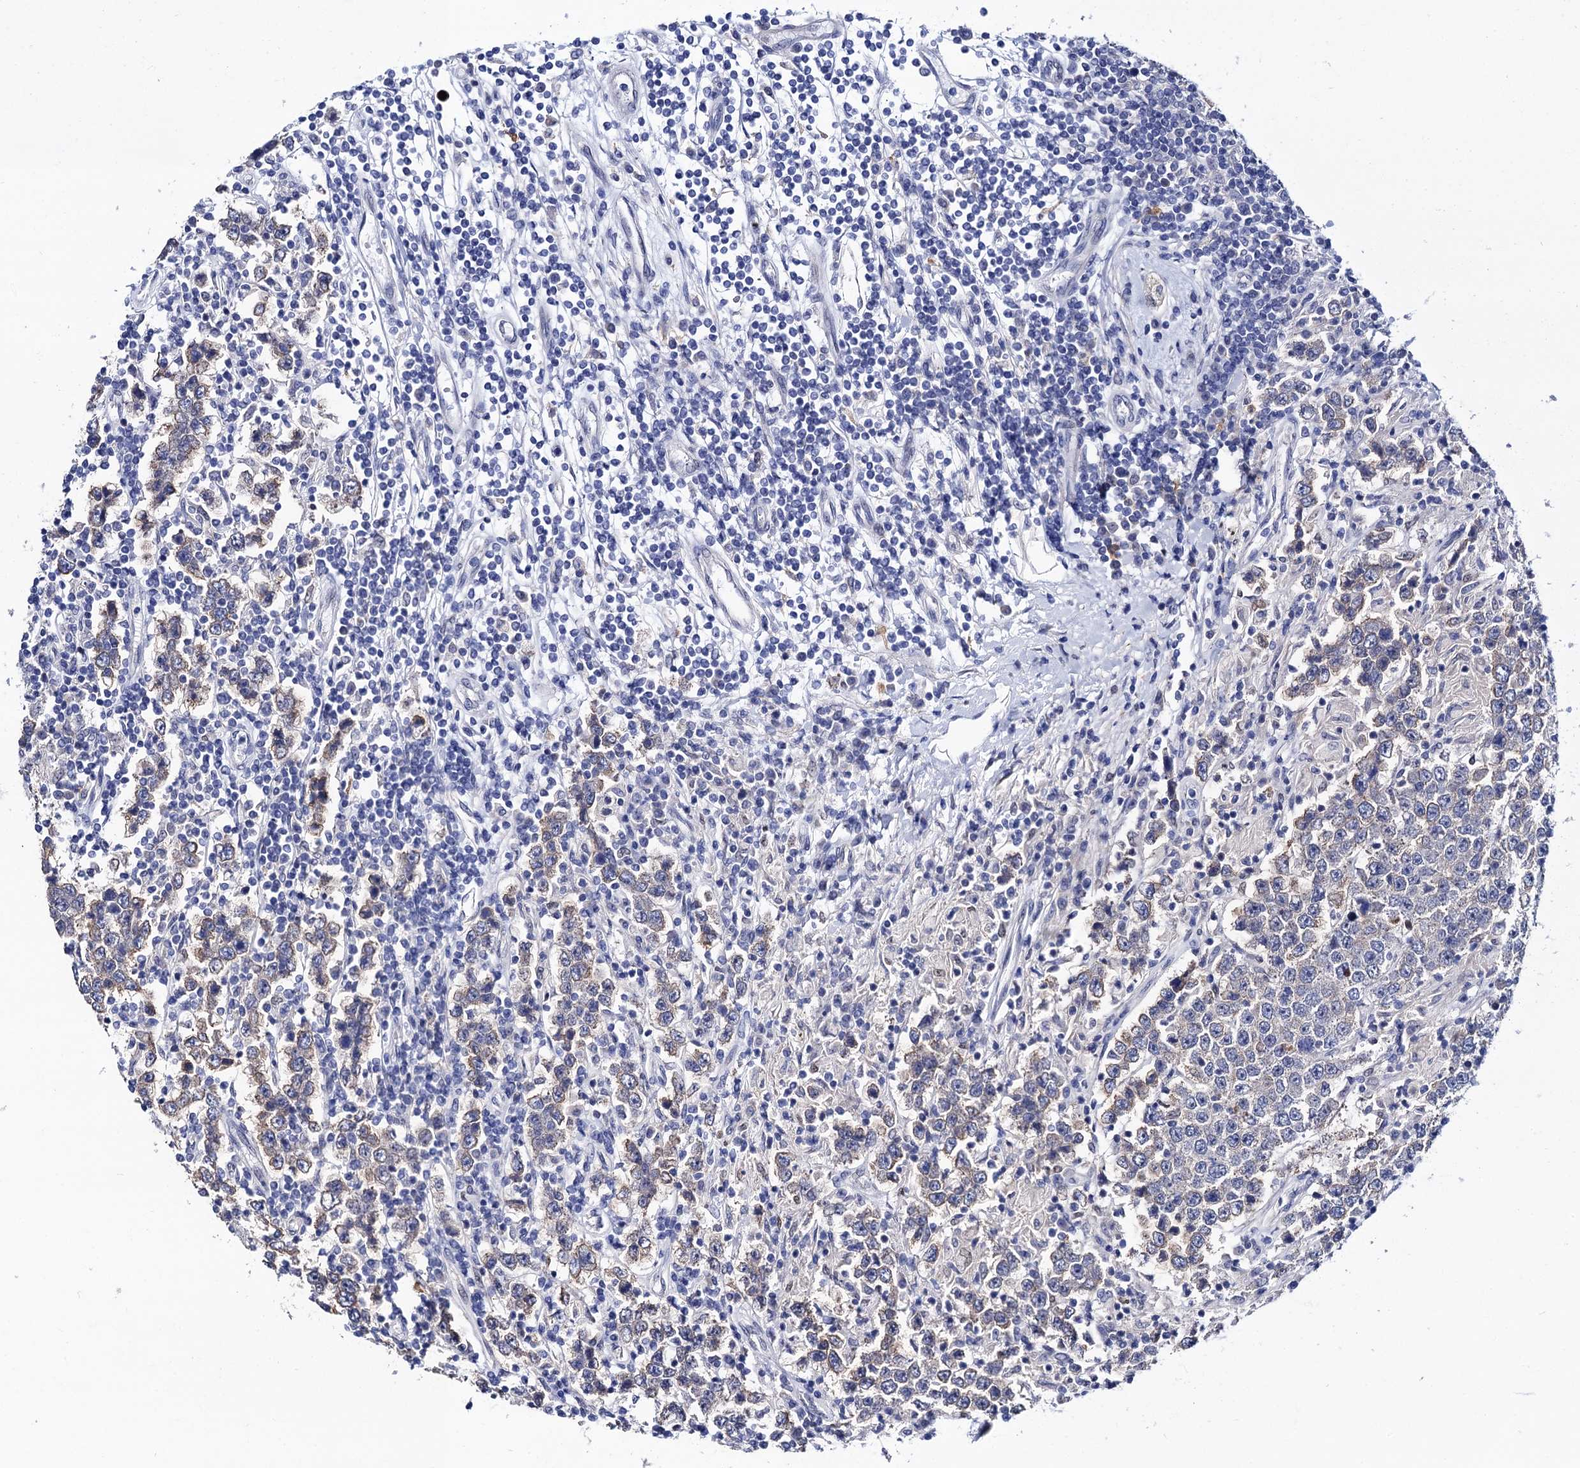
{"staining": {"intensity": "negative", "quantity": "none", "location": "none"}, "tissue": "testis cancer", "cell_type": "Tumor cells", "image_type": "cancer", "snomed": [{"axis": "morphology", "description": "Normal tissue, NOS"}, {"axis": "morphology", "description": "Urothelial carcinoma, High grade"}, {"axis": "morphology", "description": "Seminoma, NOS"}, {"axis": "morphology", "description": "Carcinoma, Embryonal, NOS"}, {"axis": "topography", "description": "Urinary bladder"}, {"axis": "topography", "description": "Testis"}], "caption": "Image shows no protein expression in tumor cells of urothelial carcinoma (high-grade) (testis) tissue.", "gene": "ZDHHC18", "patient": {"sex": "male", "age": 41}}